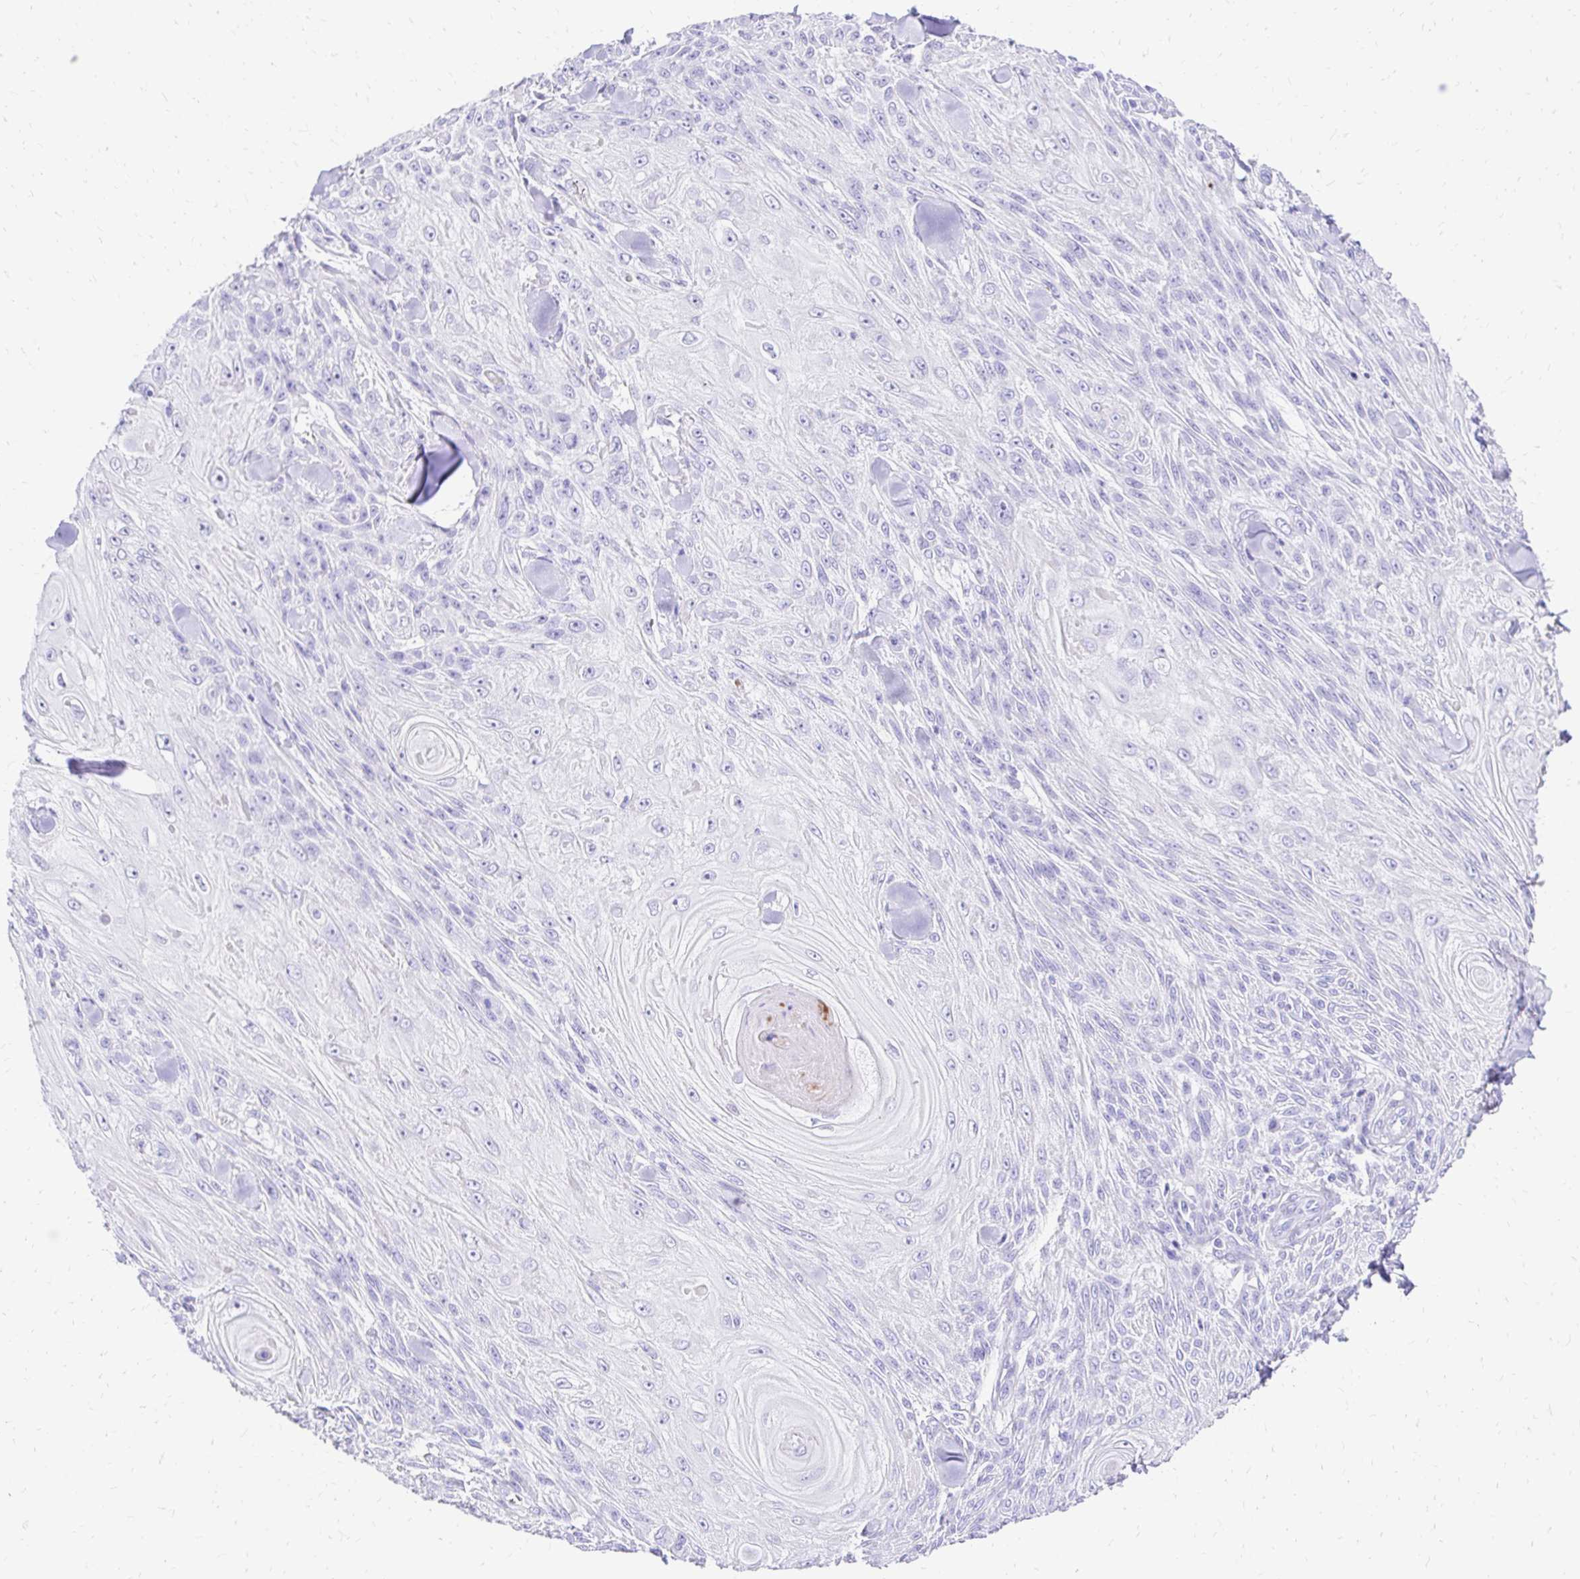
{"staining": {"intensity": "negative", "quantity": "none", "location": "none"}, "tissue": "skin cancer", "cell_type": "Tumor cells", "image_type": "cancer", "snomed": [{"axis": "morphology", "description": "Squamous cell carcinoma, NOS"}, {"axis": "topography", "description": "Skin"}], "caption": "There is no significant expression in tumor cells of skin cancer (squamous cell carcinoma).", "gene": "S100G", "patient": {"sex": "male", "age": 88}}